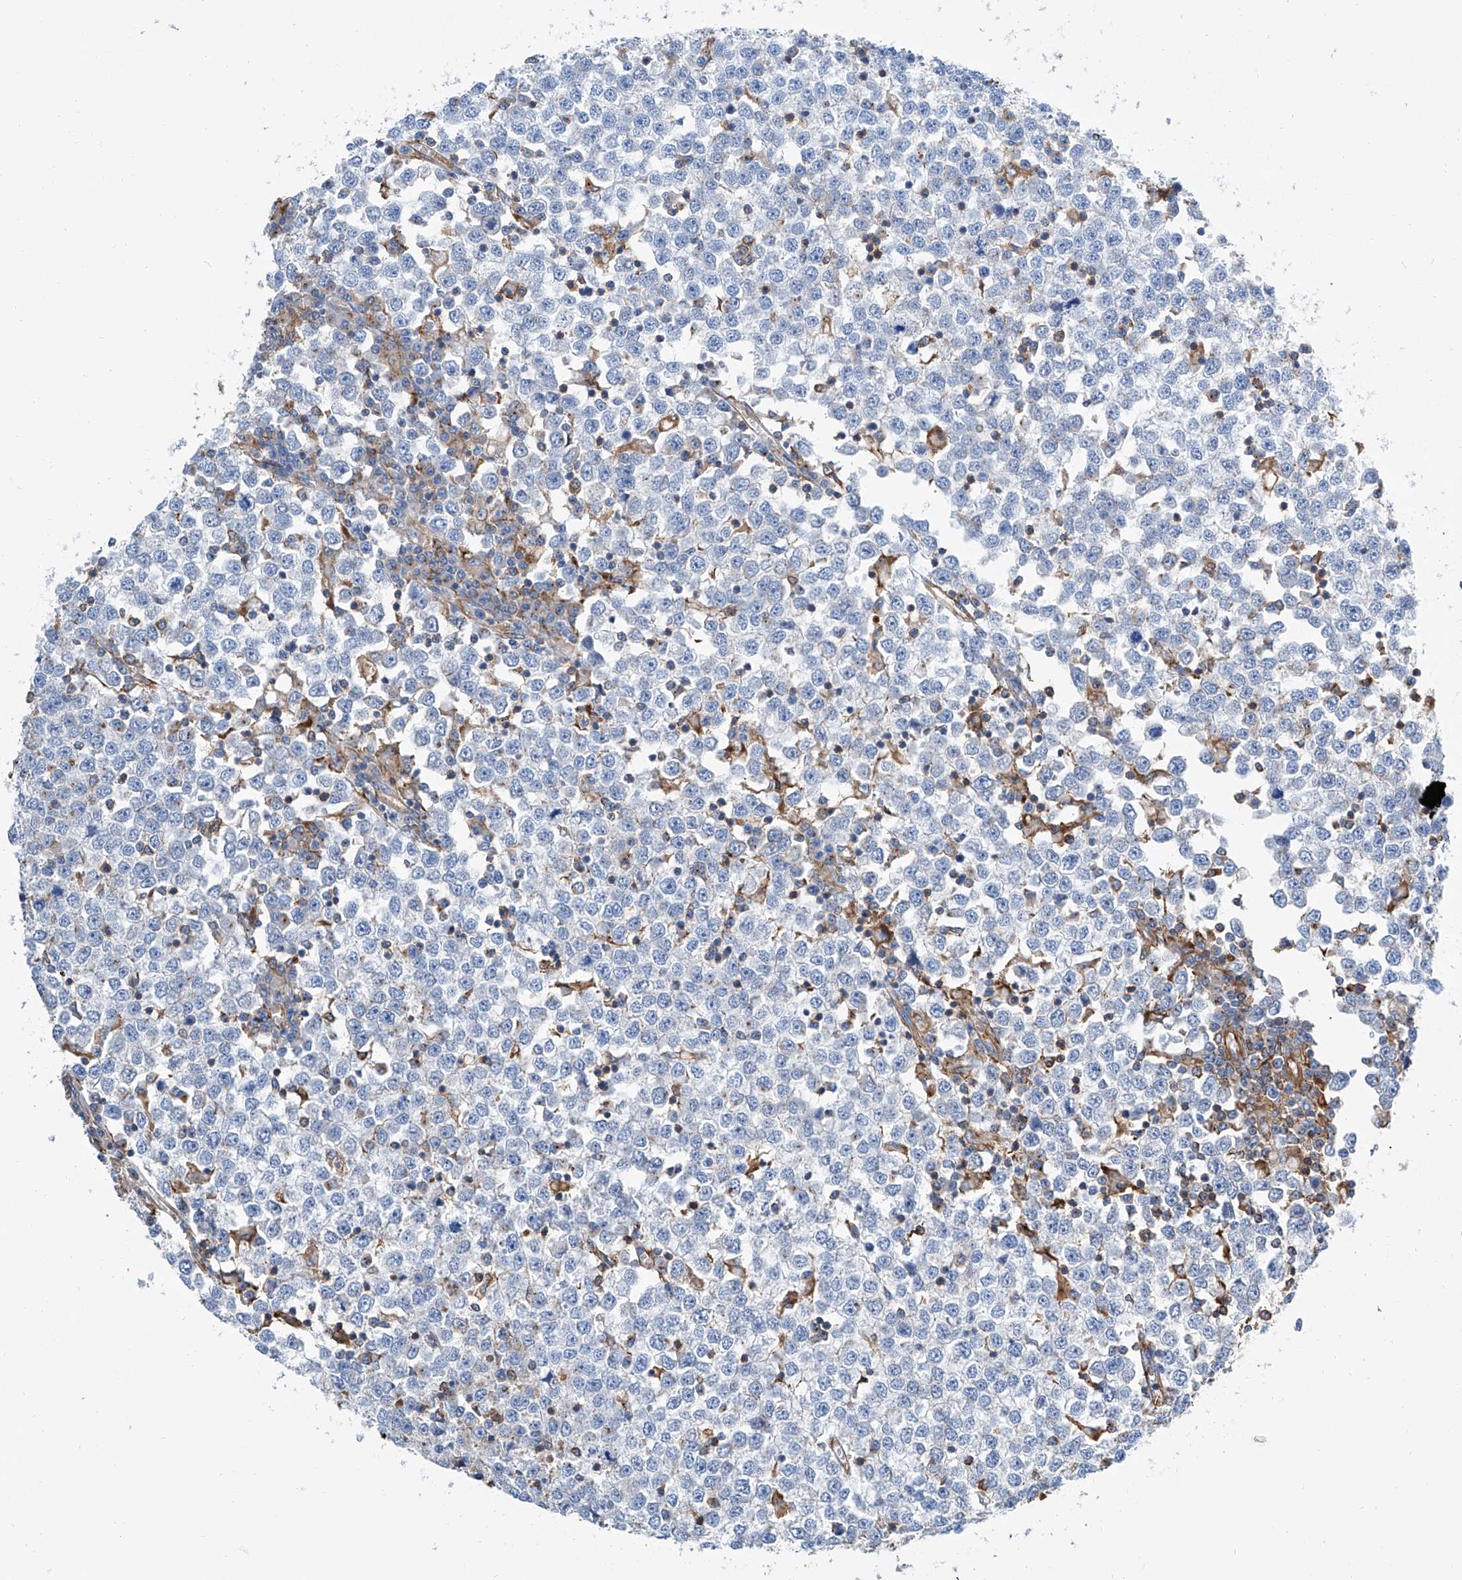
{"staining": {"intensity": "negative", "quantity": "none", "location": "none"}, "tissue": "testis cancer", "cell_type": "Tumor cells", "image_type": "cancer", "snomed": [{"axis": "morphology", "description": "Seminoma, NOS"}, {"axis": "topography", "description": "Testis"}], "caption": "DAB (3,3'-diaminobenzidine) immunohistochemical staining of testis cancer demonstrates no significant expression in tumor cells.", "gene": "GPT", "patient": {"sex": "male", "age": 65}}